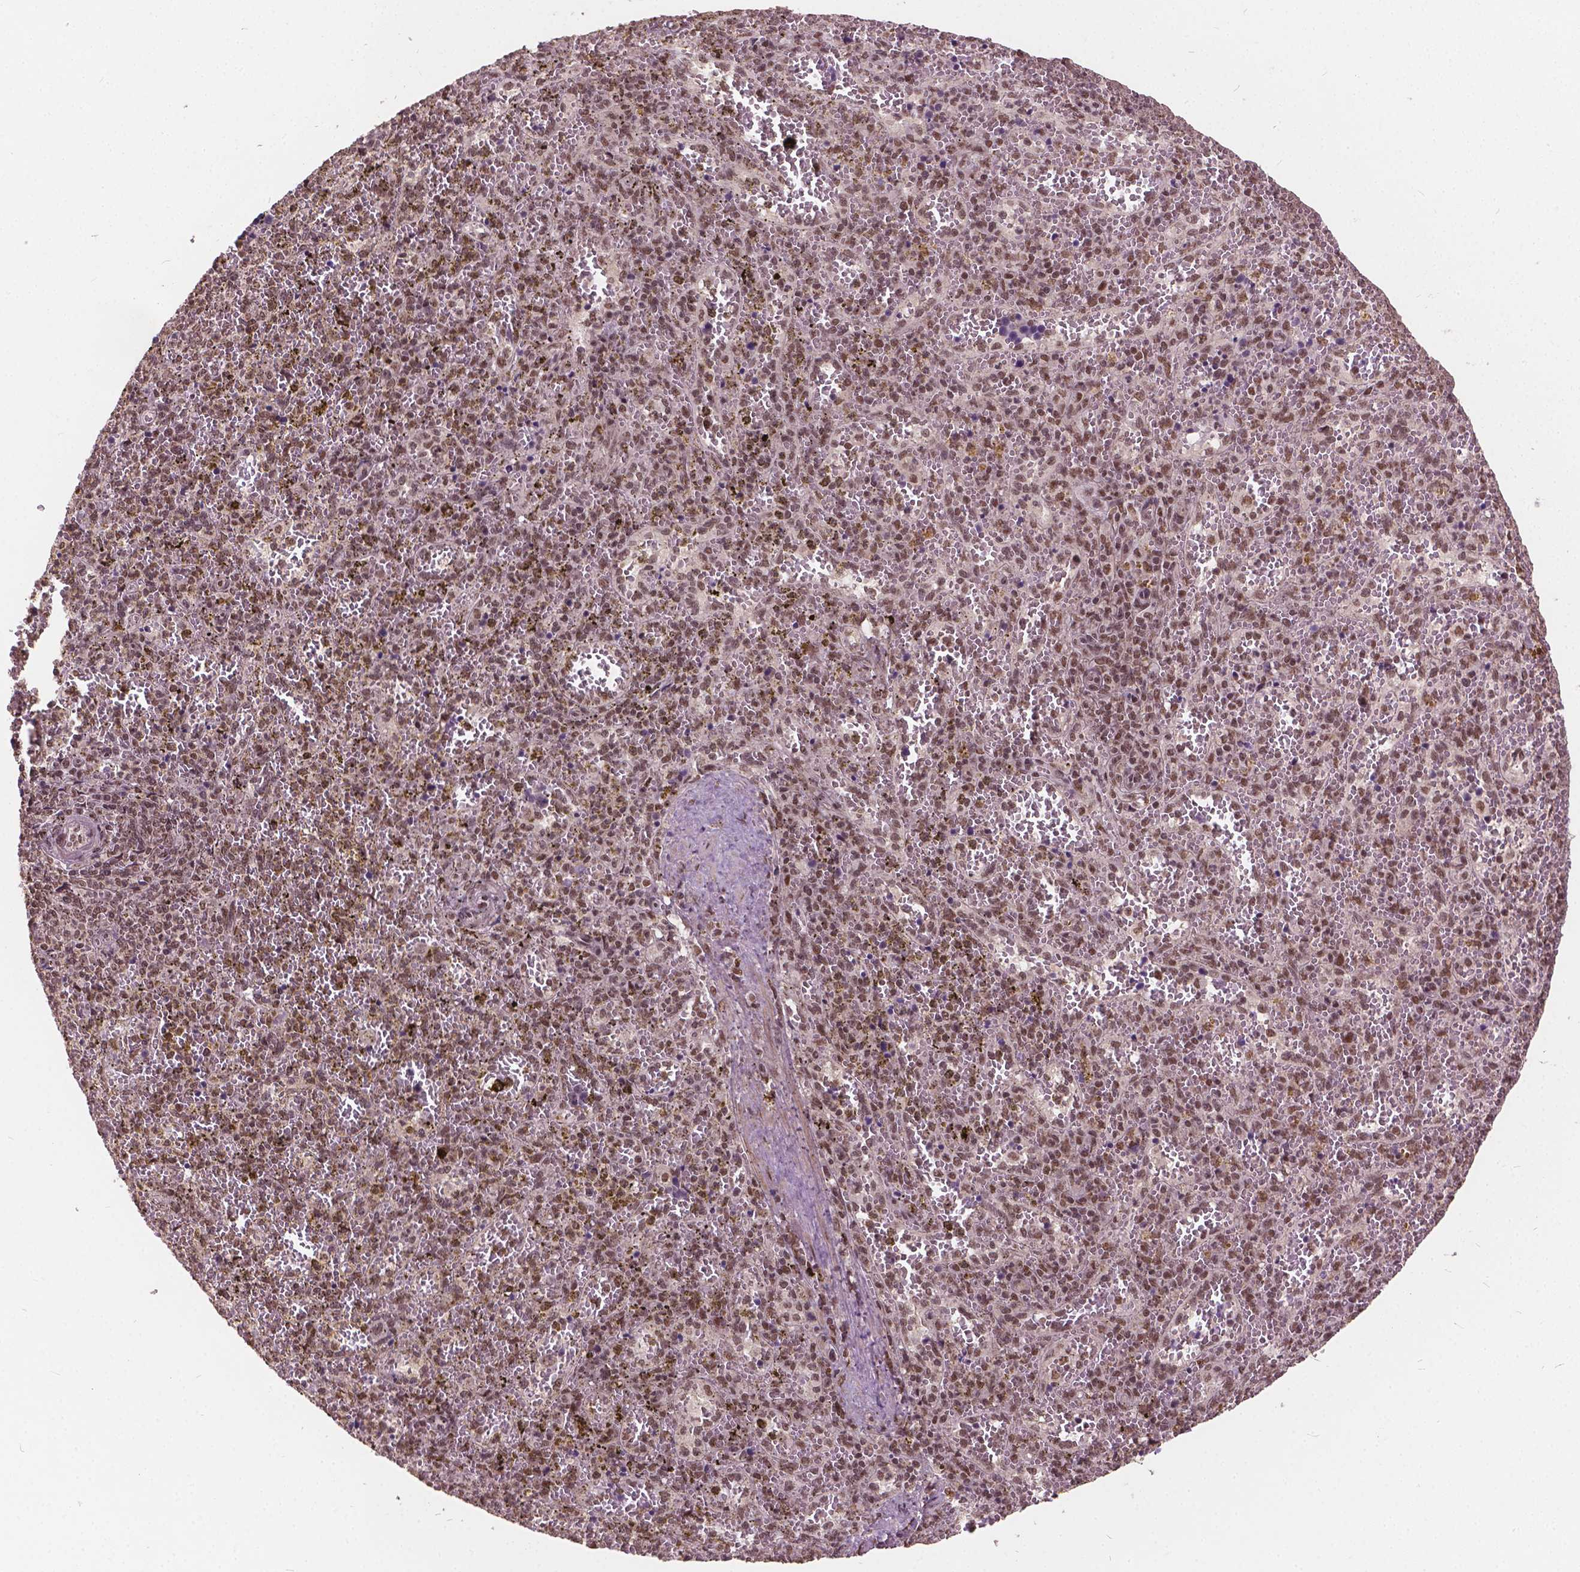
{"staining": {"intensity": "moderate", "quantity": ">75%", "location": "nuclear"}, "tissue": "spleen", "cell_type": "Cells in red pulp", "image_type": "normal", "snomed": [{"axis": "morphology", "description": "Normal tissue, NOS"}, {"axis": "topography", "description": "Spleen"}], "caption": "The immunohistochemical stain highlights moderate nuclear staining in cells in red pulp of unremarkable spleen. Using DAB (brown) and hematoxylin (blue) stains, captured at high magnification using brightfield microscopy.", "gene": "GPS2", "patient": {"sex": "female", "age": 50}}